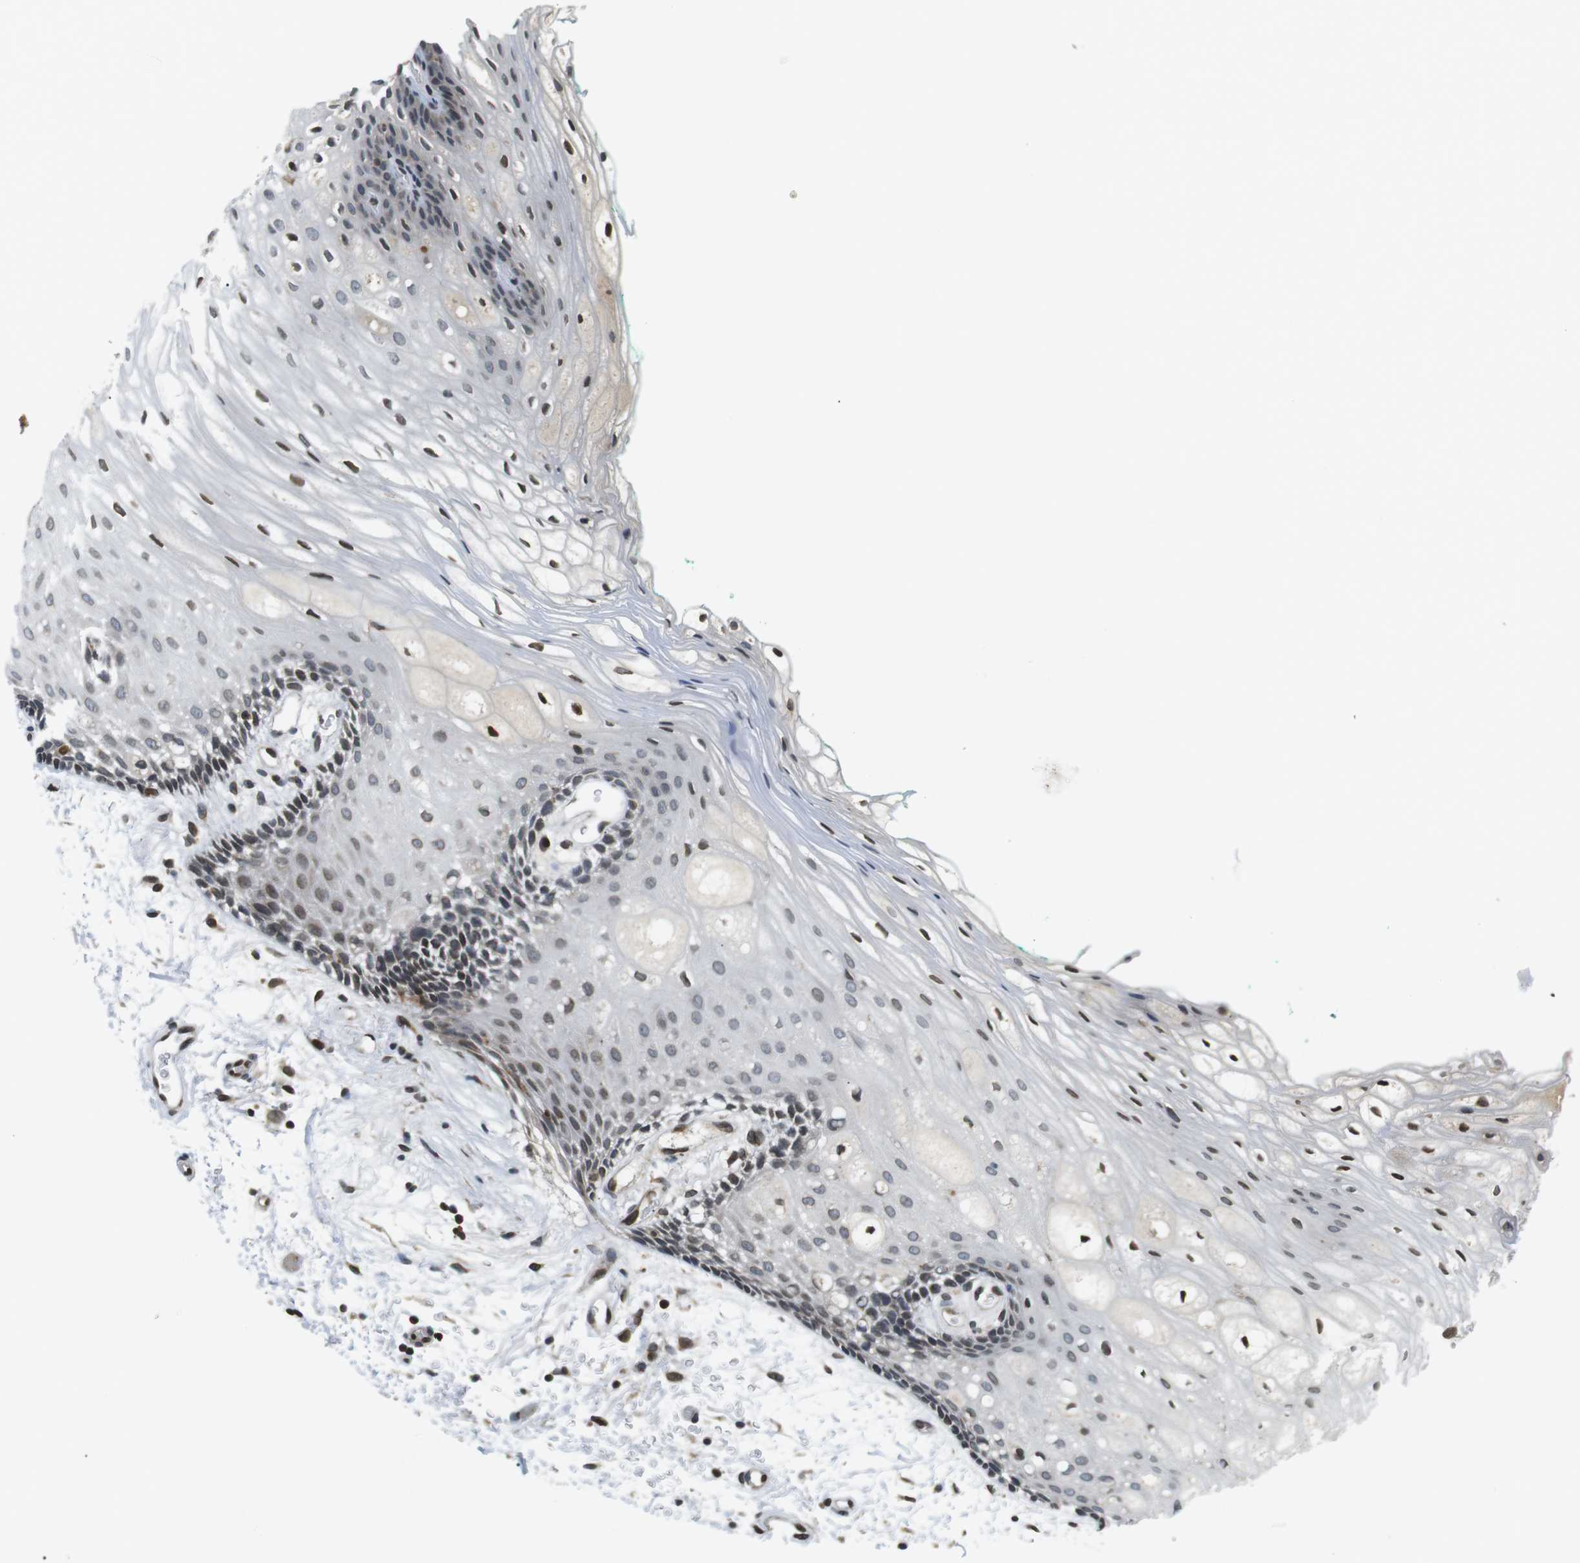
{"staining": {"intensity": "moderate", "quantity": "25%-75%", "location": "cytoplasmic/membranous,nuclear"}, "tissue": "oral mucosa", "cell_type": "Squamous epithelial cells", "image_type": "normal", "snomed": [{"axis": "morphology", "description": "Normal tissue, NOS"}, {"axis": "topography", "description": "Skeletal muscle"}, {"axis": "topography", "description": "Oral tissue"}, {"axis": "topography", "description": "Peripheral nerve tissue"}], "caption": "The histopathology image exhibits a brown stain indicating the presence of a protein in the cytoplasmic/membranous,nuclear of squamous epithelial cells in oral mucosa. (DAB IHC, brown staining for protein, blue staining for nuclei).", "gene": "TMX4", "patient": {"sex": "female", "age": 84}}